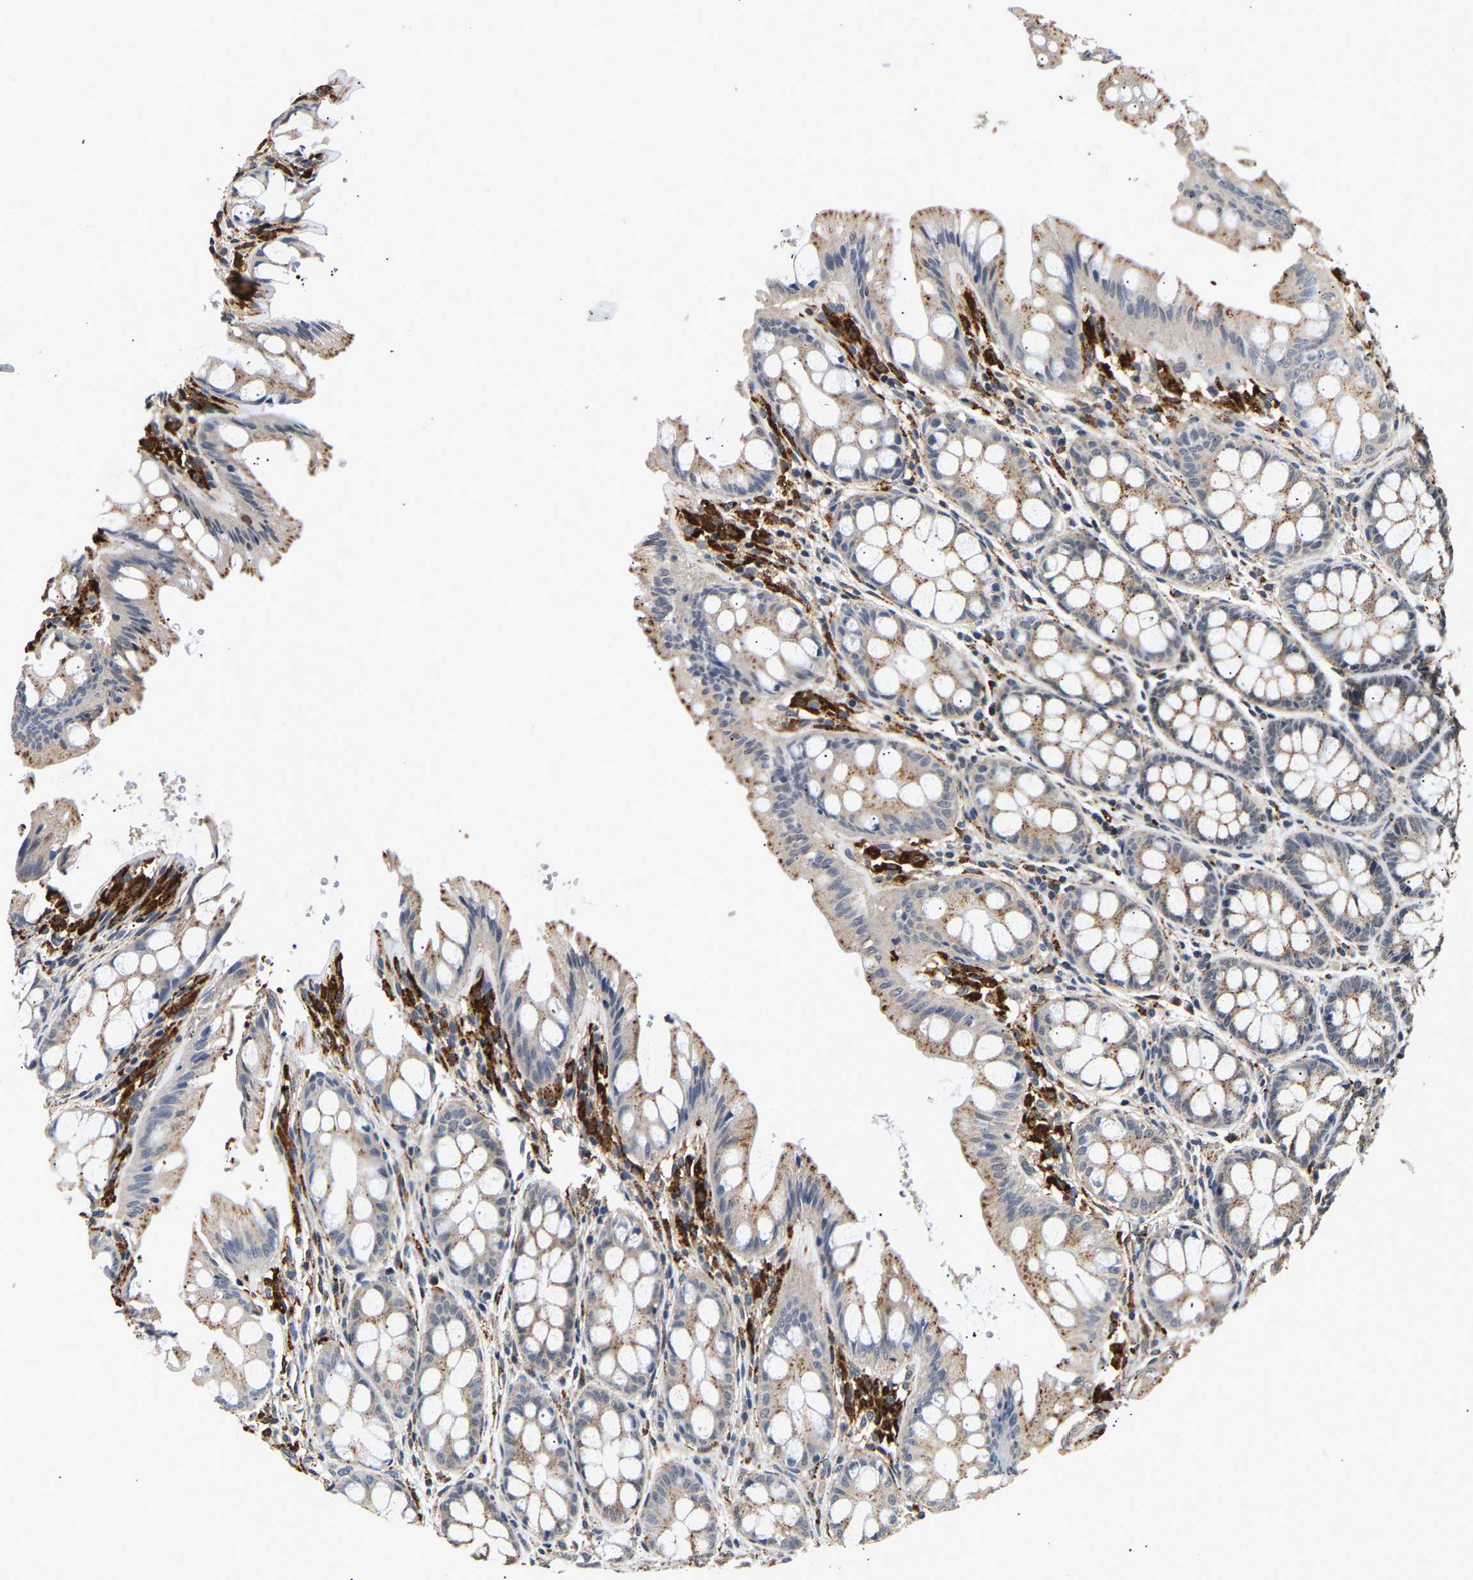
{"staining": {"intensity": "weak", "quantity": ">75%", "location": "cytoplasmic/membranous"}, "tissue": "colon", "cell_type": "Endothelial cells", "image_type": "normal", "snomed": [{"axis": "morphology", "description": "Normal tissue, NOS"}, {"axis": "topography", "description": "Colon"}], "caption": "Immunohistochemistry of benign colon exhibits low levels of weak cytoplasmic/membranous staining in approximately >75% of endothelial cells.", "gene": "SMU1", "patient": {"sex": "male", "age": 47}}